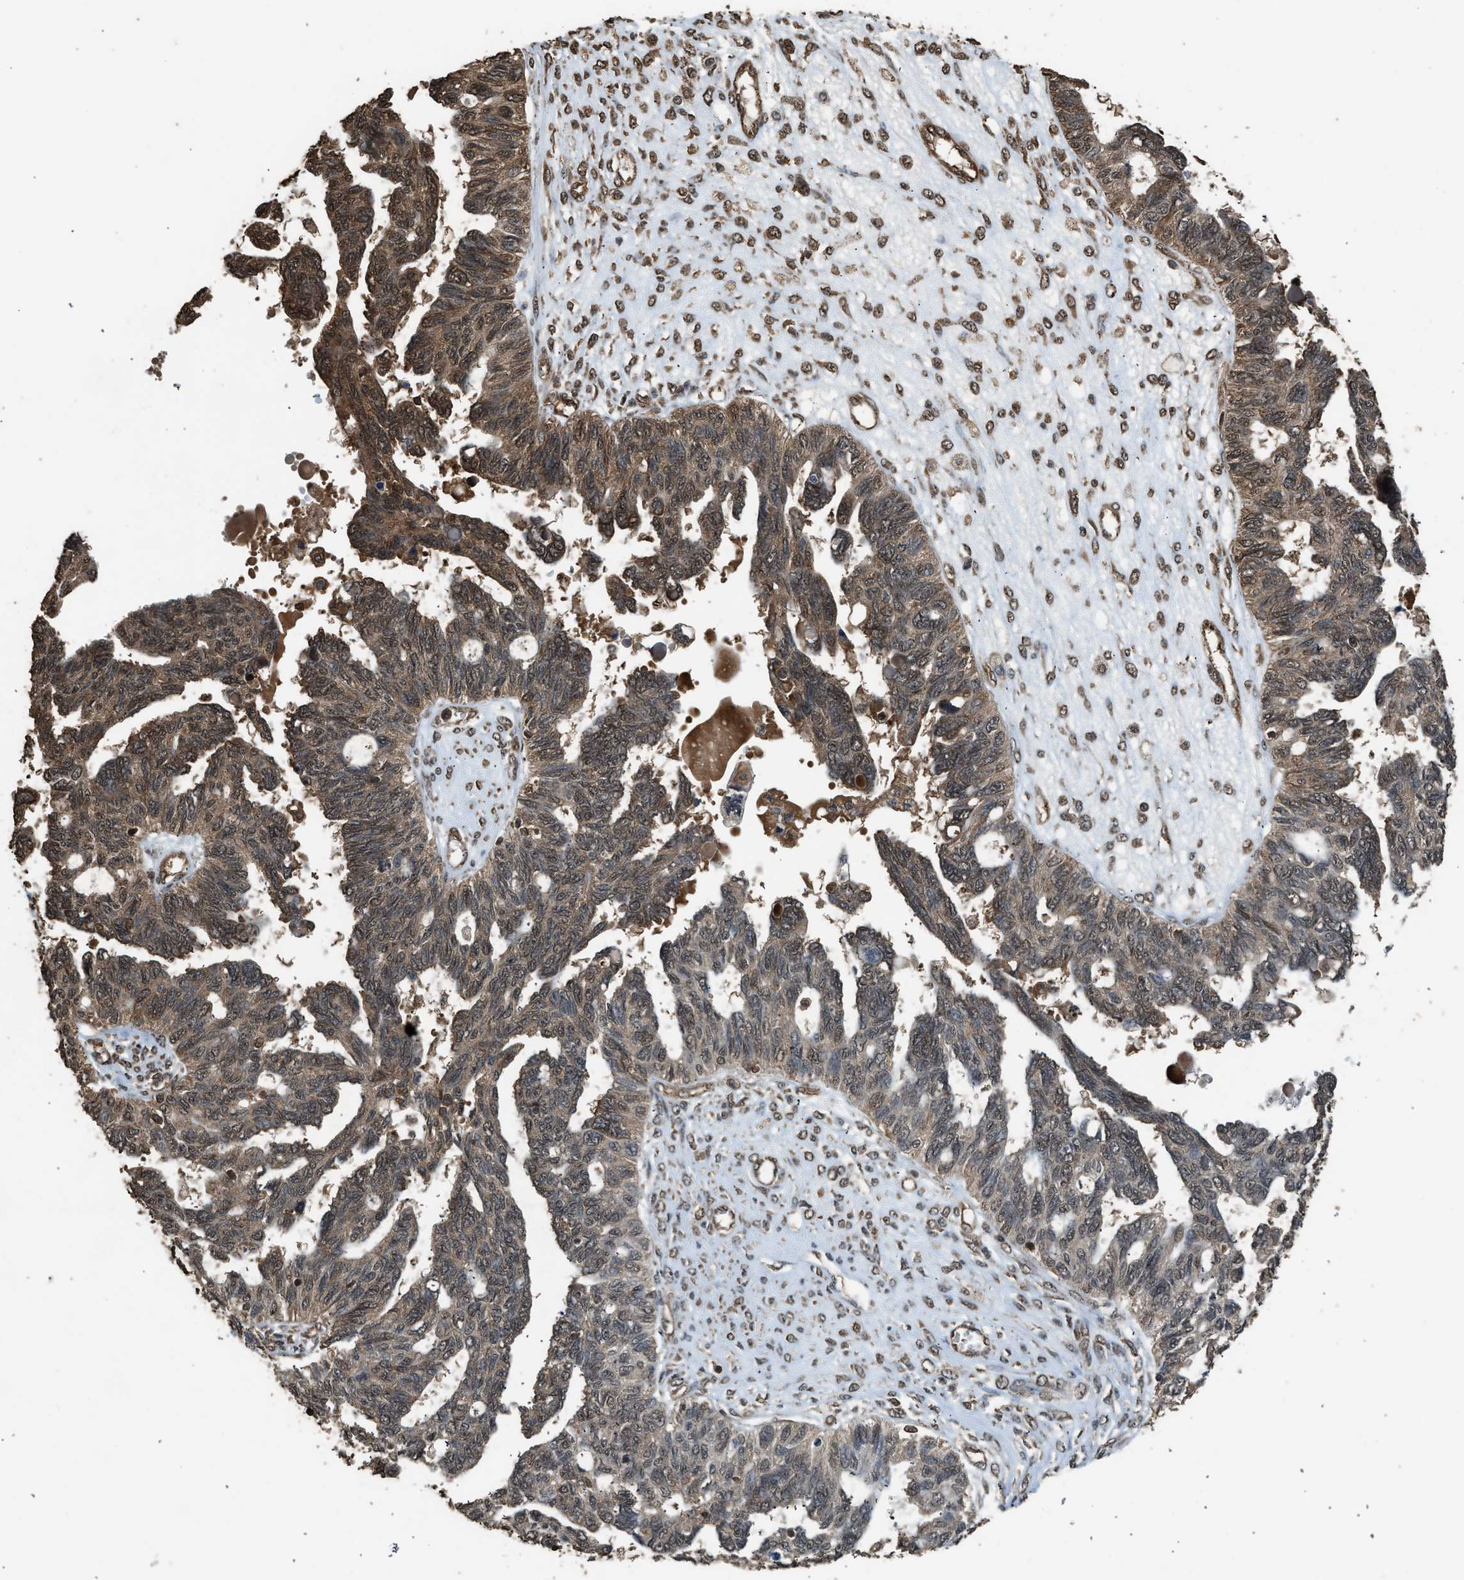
{"staining": {"intensity": "moderate", "quantity": ">75%", "location": "cytoplasmic/membranous"}, "tissue": "ovarian cancer", "cell_type": "Tumor cells", "image_type": "cancer", "snomed": [{"axis": "morphology", "description": "Cystadenocarcinoma, serous, NOS"}, {"axis": "topography", "description": "Ovary"}], "caption": "Tumor cells demonstrate medium levels of moderate cytoplasmic/membranous staining in approximately >75% of cells in ovarian cancer.", "gene": "MYBL2", "patient": {"sex": "female", "age": 79}}